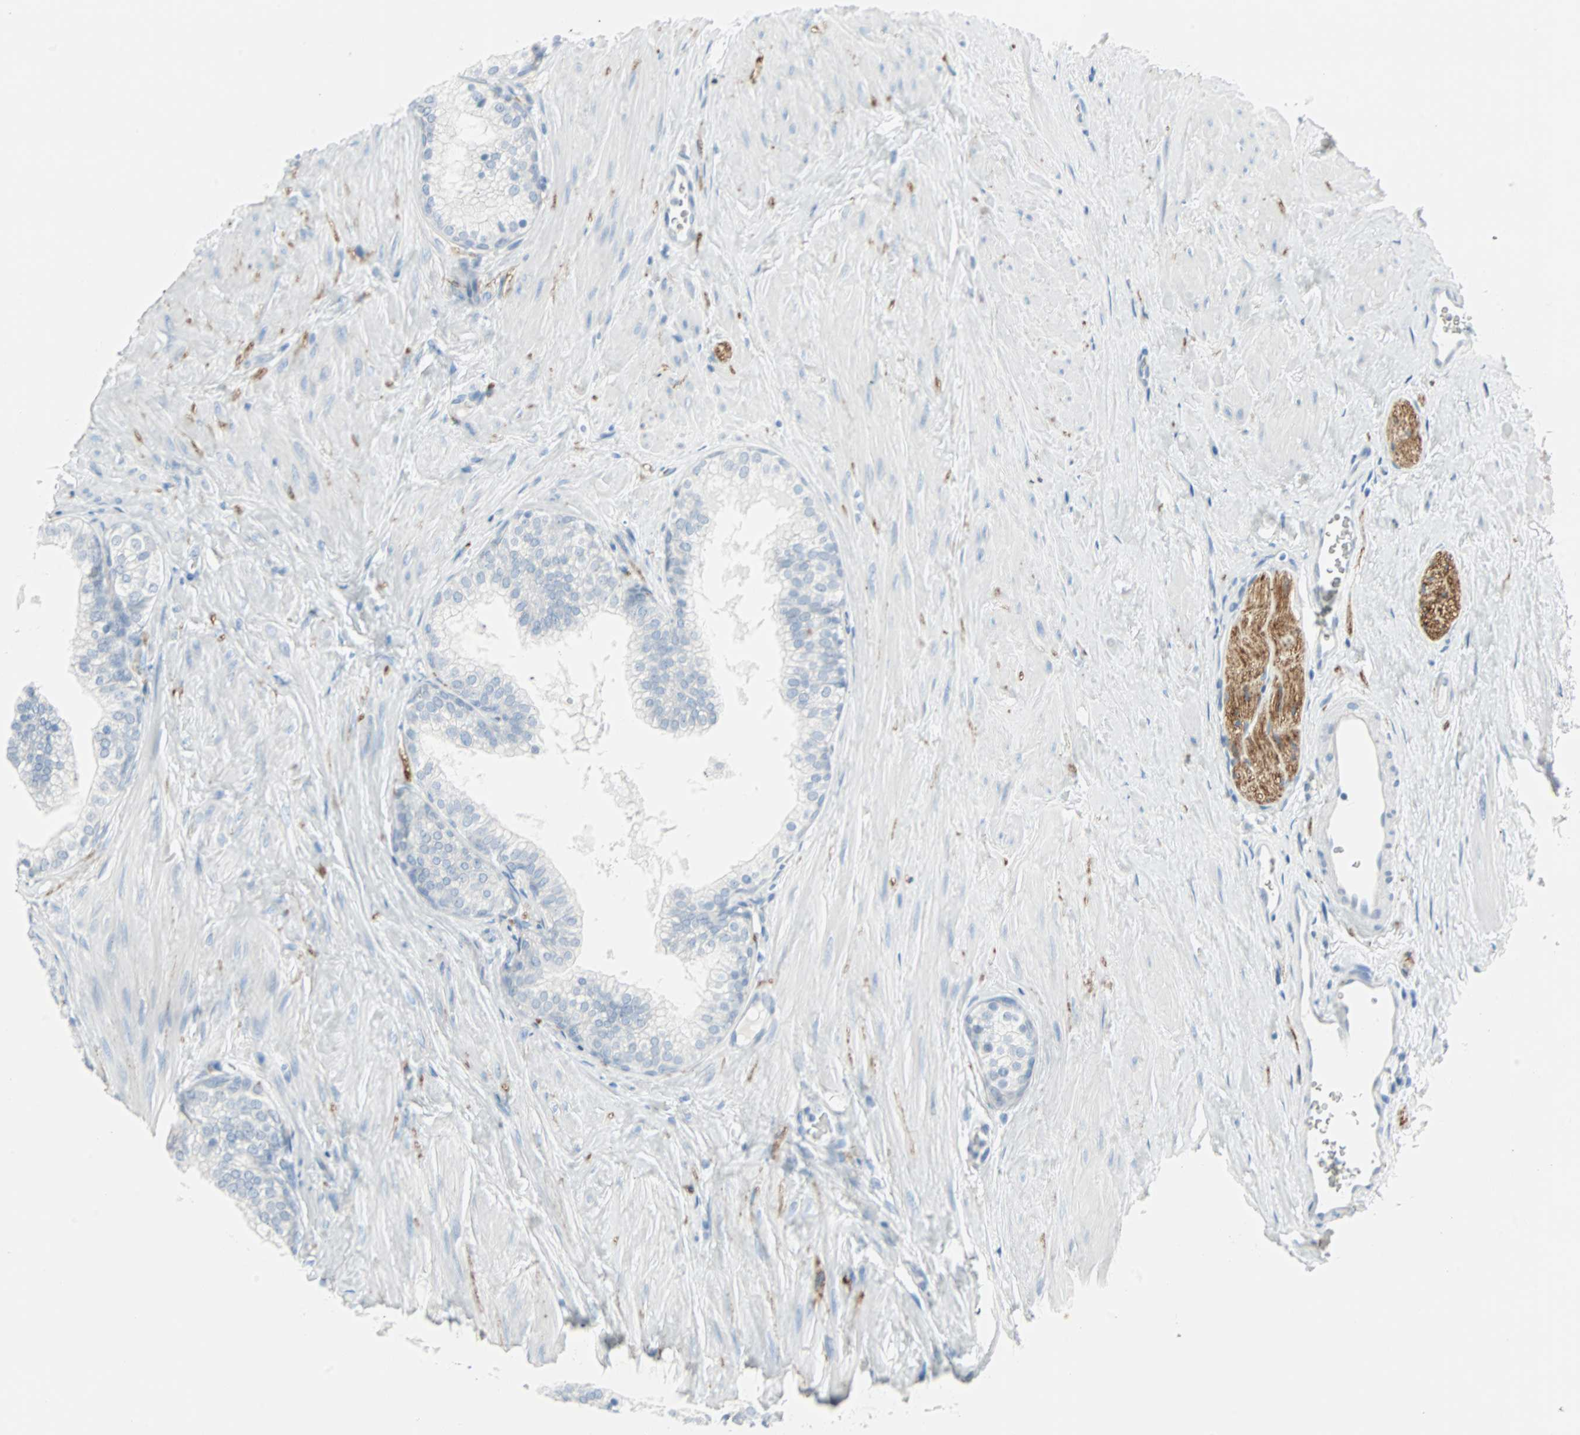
{"staining": {"intensity": "negative", "quantity": "none", "location": "none"}, "tissue": "prostate", "cell_type": "Glandular cells", "image_type": "normal", "snomed": [{"axis": "morphology", "description": "Normal tissue, NOS"}, {"axis": "topography", "description": "Prostate"}], "caption": "Histopathology image shows no significant protein expression in glandular cells of normal prostate.", "gene": "STX1A", "patient": {"sex": "male", "age": 60}}